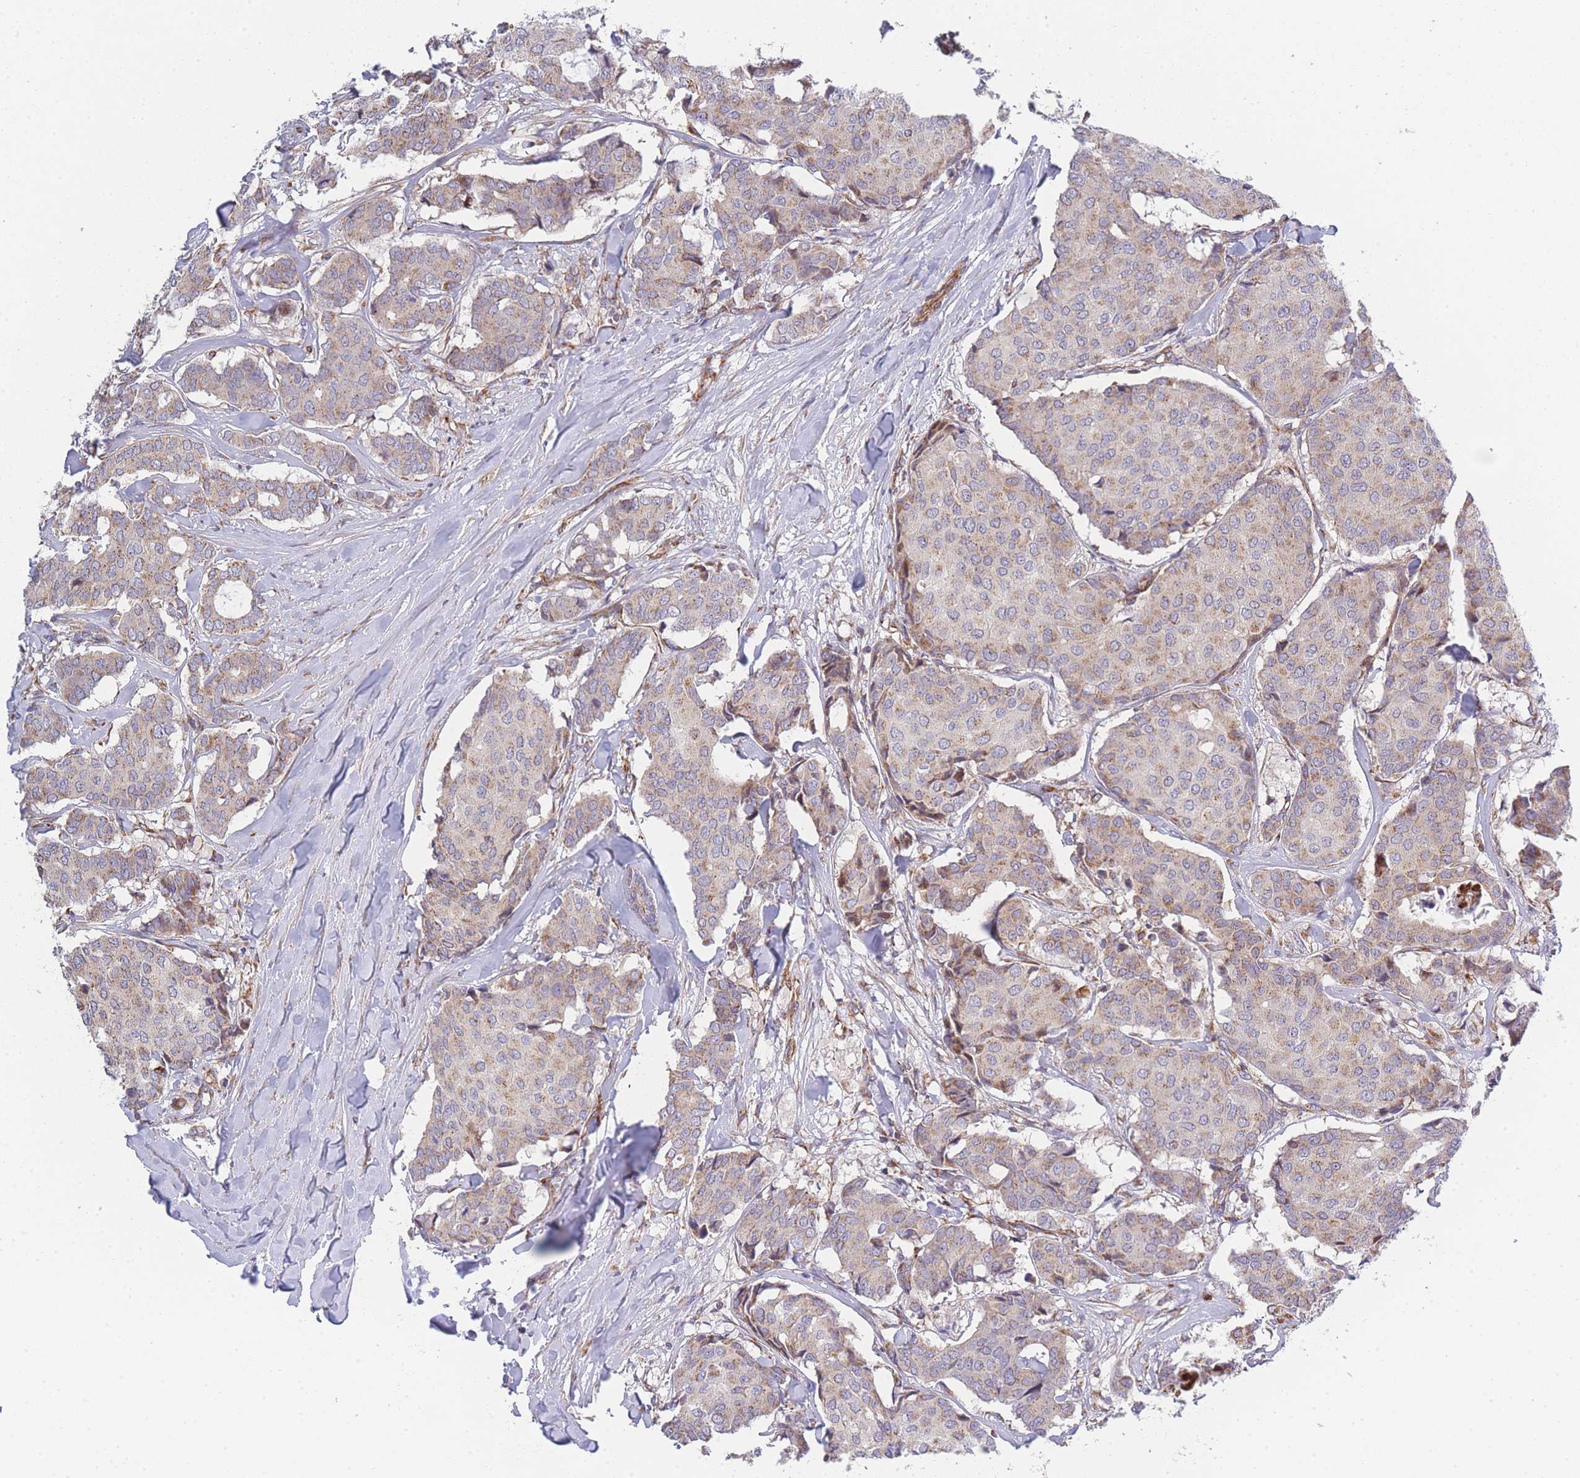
{"staining": {"intensity": "weak", "quantity": ">75%", "location": "cytoplasmic/membranous"}, "tissue": "breast cancer", "cell_type": "Tumor cells", "image_type": "cancer", "snomed": [{"axis": "morphology", "description": "Duct carcinoma"}, {"axis": "topography", "description": "Breast"}], "caption": "A high-resolution histopathology image shows immunohistochemistry (IHC) staining of breast cancer (intraductal carcinoma), which exhibits weak cytoplasmic/membranous staining in about >75% of tumor cells.", "gene": "MTRES1", "patient": {"sex": "female", "age": 75}}